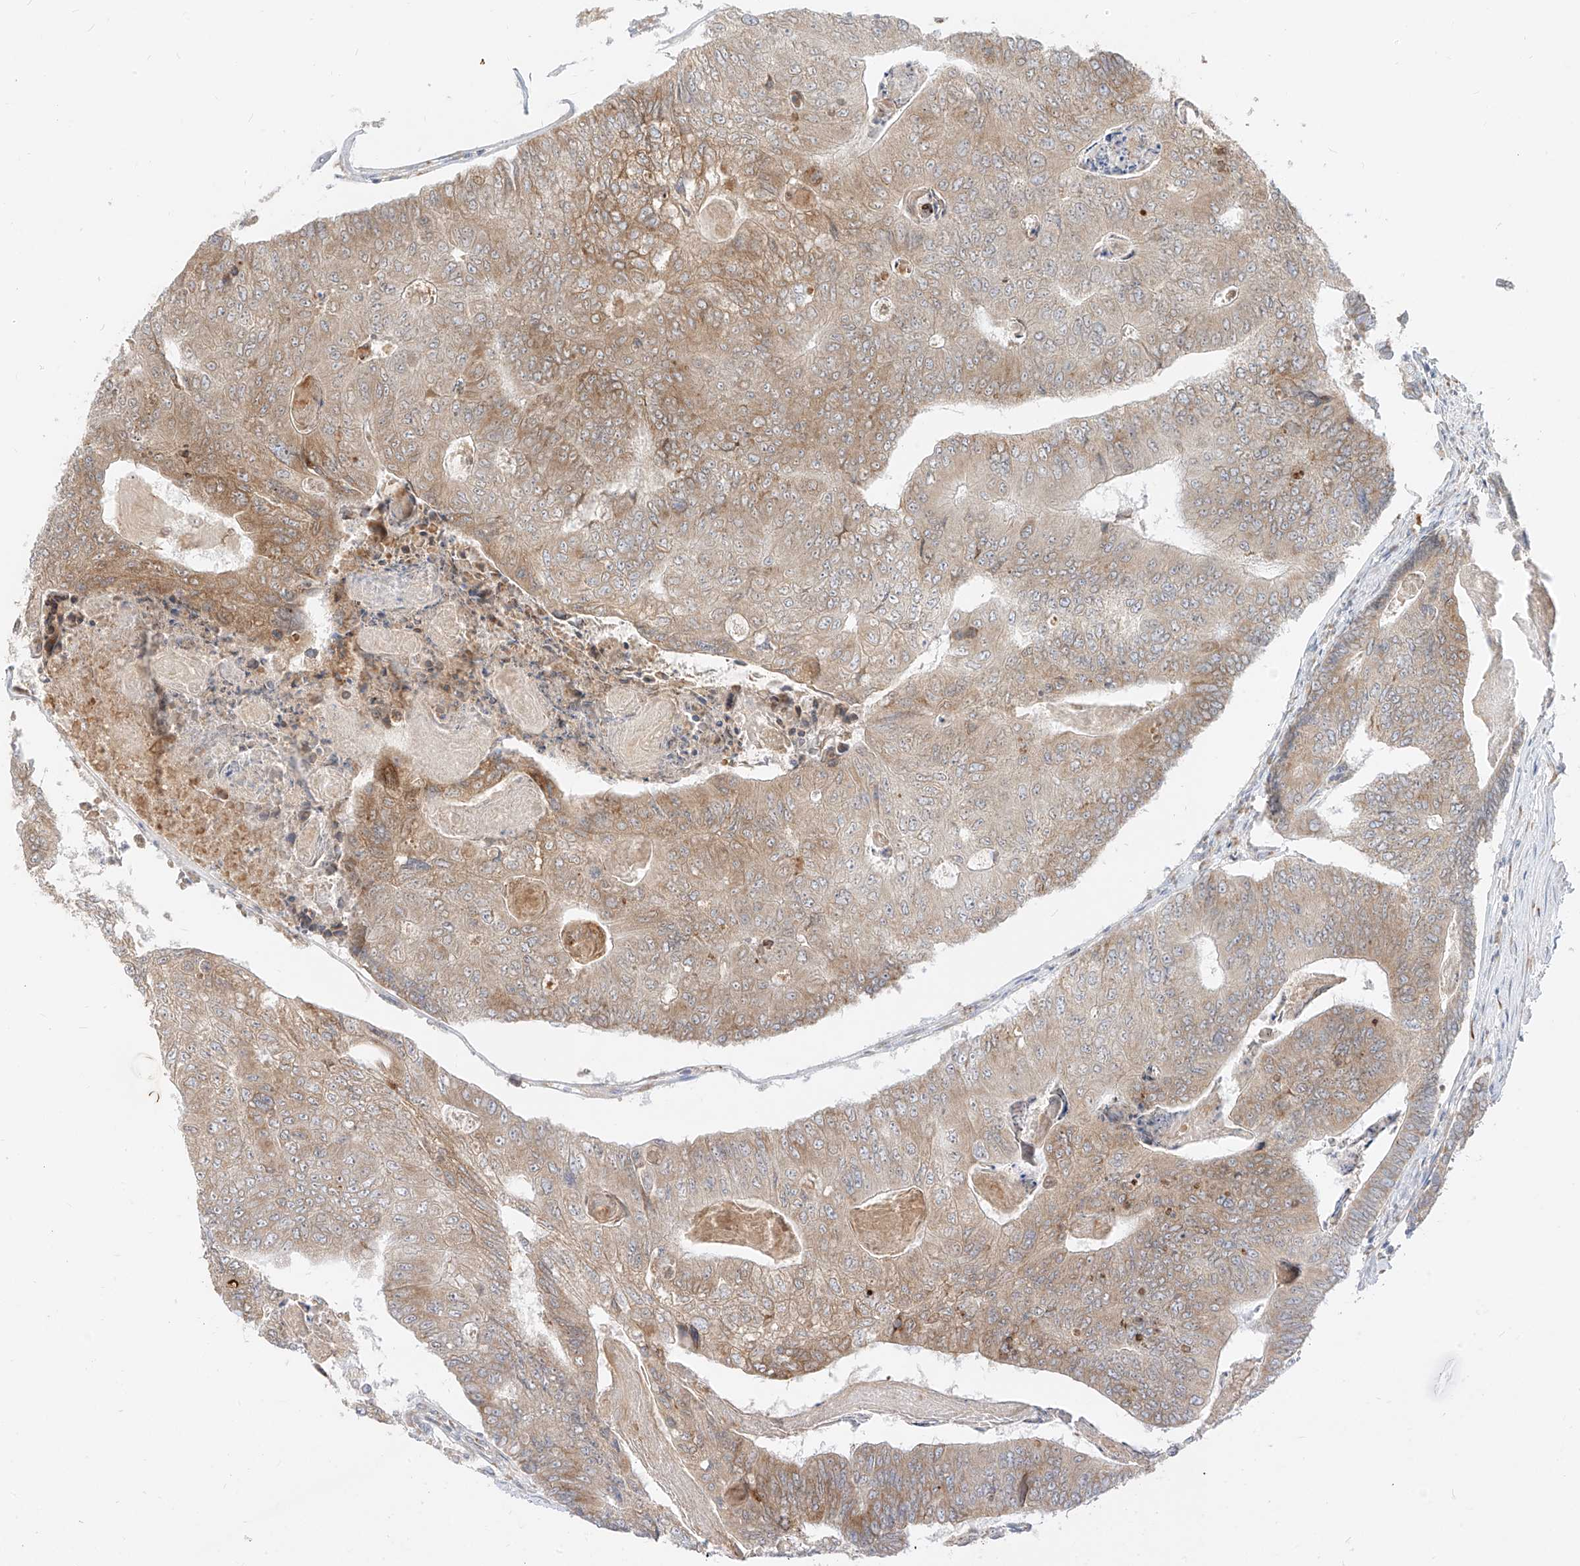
{"staining": {"intensity": "moderate", "quantity": "25%-75%", "location": "cytoplasmic/membranous"}, "tissue": "colorectal cancer", "cell_type": "Tumor cells", "image_type": "cancer", "snomed": [{"axis": "morphology", "description": "Adenocarcinoma, NOS"}, {"axis": "topography", "description": "Colon"}], "caption": "A brown stain shows moderate cytoplasmic/membranous positivity of a protein in colorectal cancer tumor cells.", "gene": "STT3A", "patient": {"sex": "female", "age": 67}}